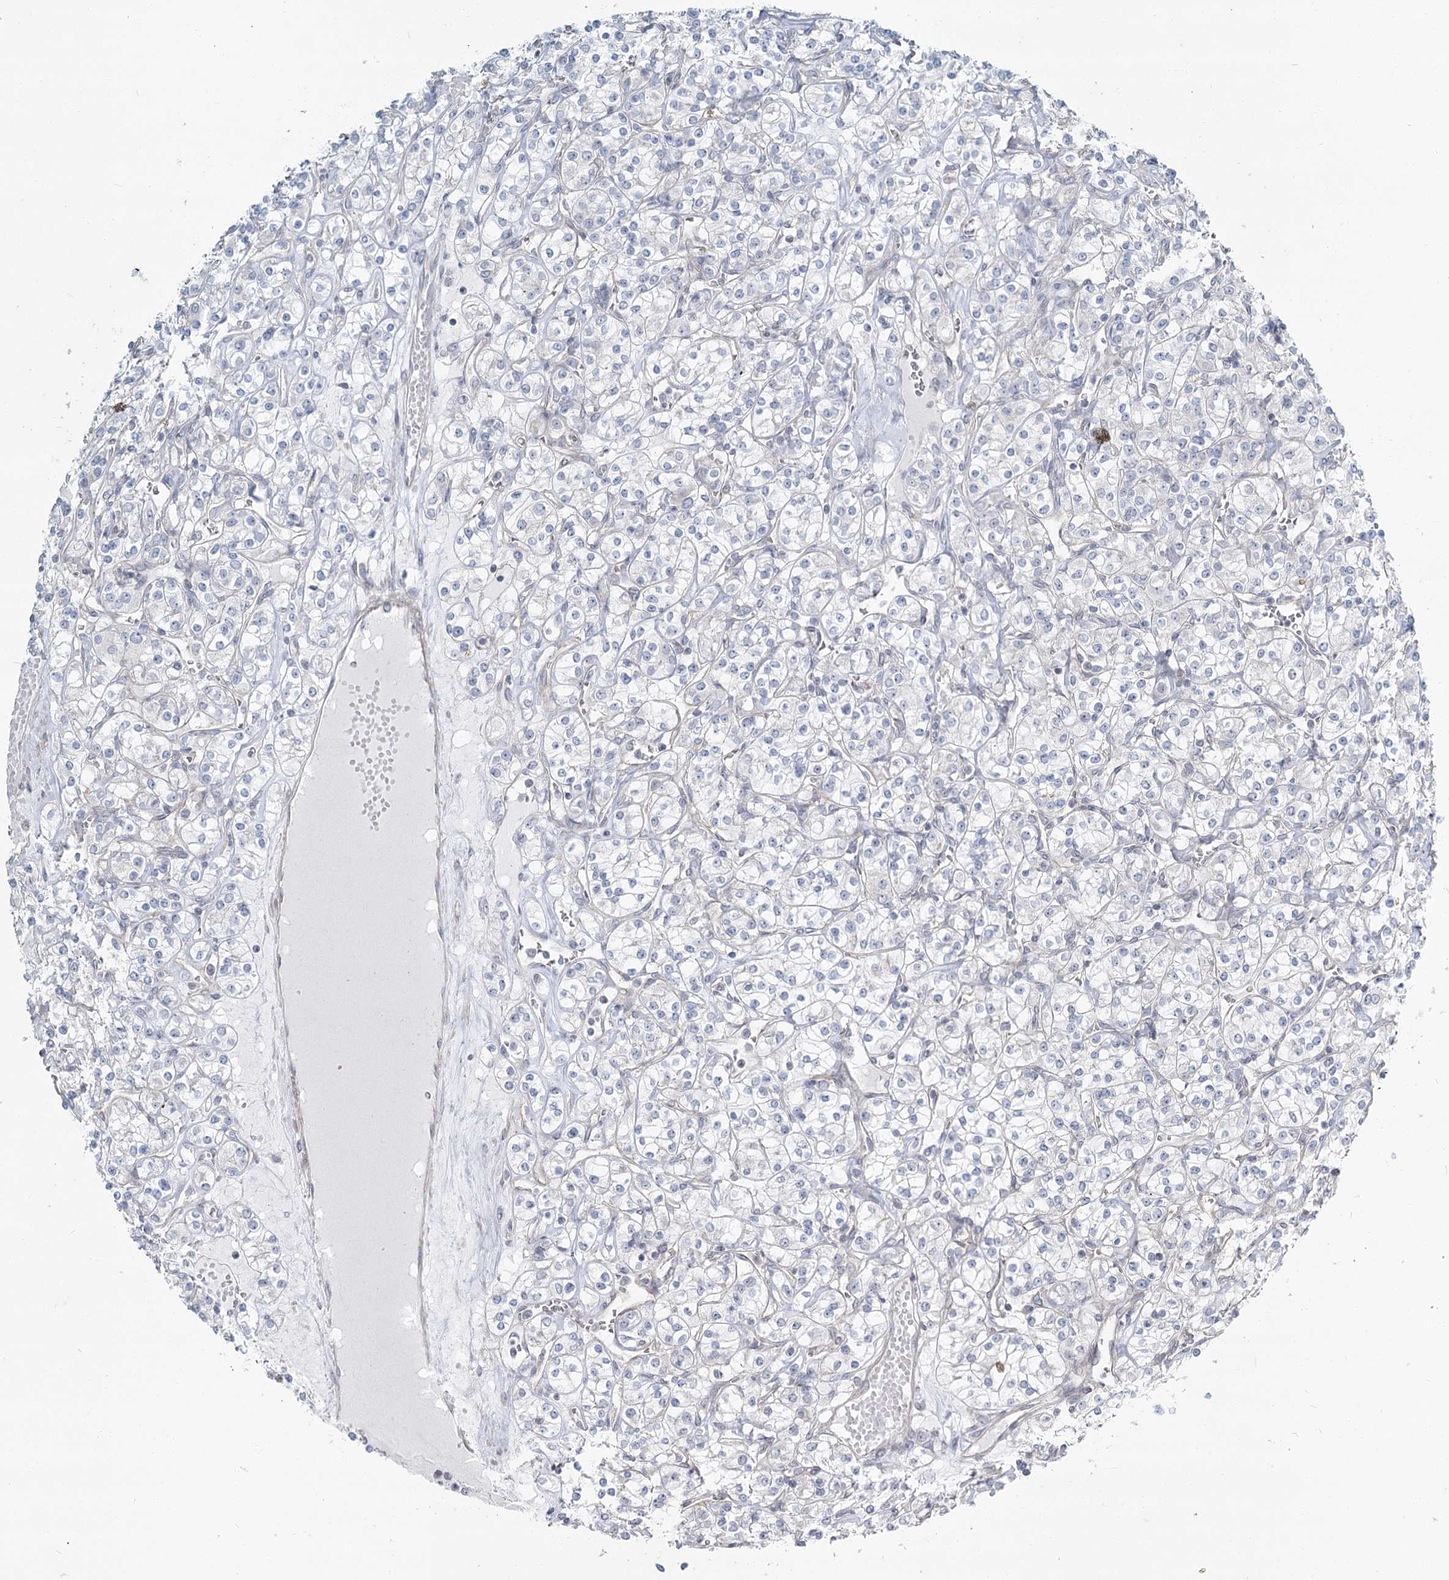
{"staining": {"intensity": "negative", "quantity": "none", "location": "none"}, "tissue": "renal cancer", "cell_type": "Tumor cells", "image_type": "cancer", "snomed": [{"axis": "morphology", "description": "Adenocarcinoma, NOS"}, {"axis": "topography", "description": "Kidney"}], "caption": "An IHC micrograph of renal cancer is shown. There is no staining in tumor cells of renal cancer.", "gene": "SPINK13", "patient": {"sex": "male", "age": 77}}